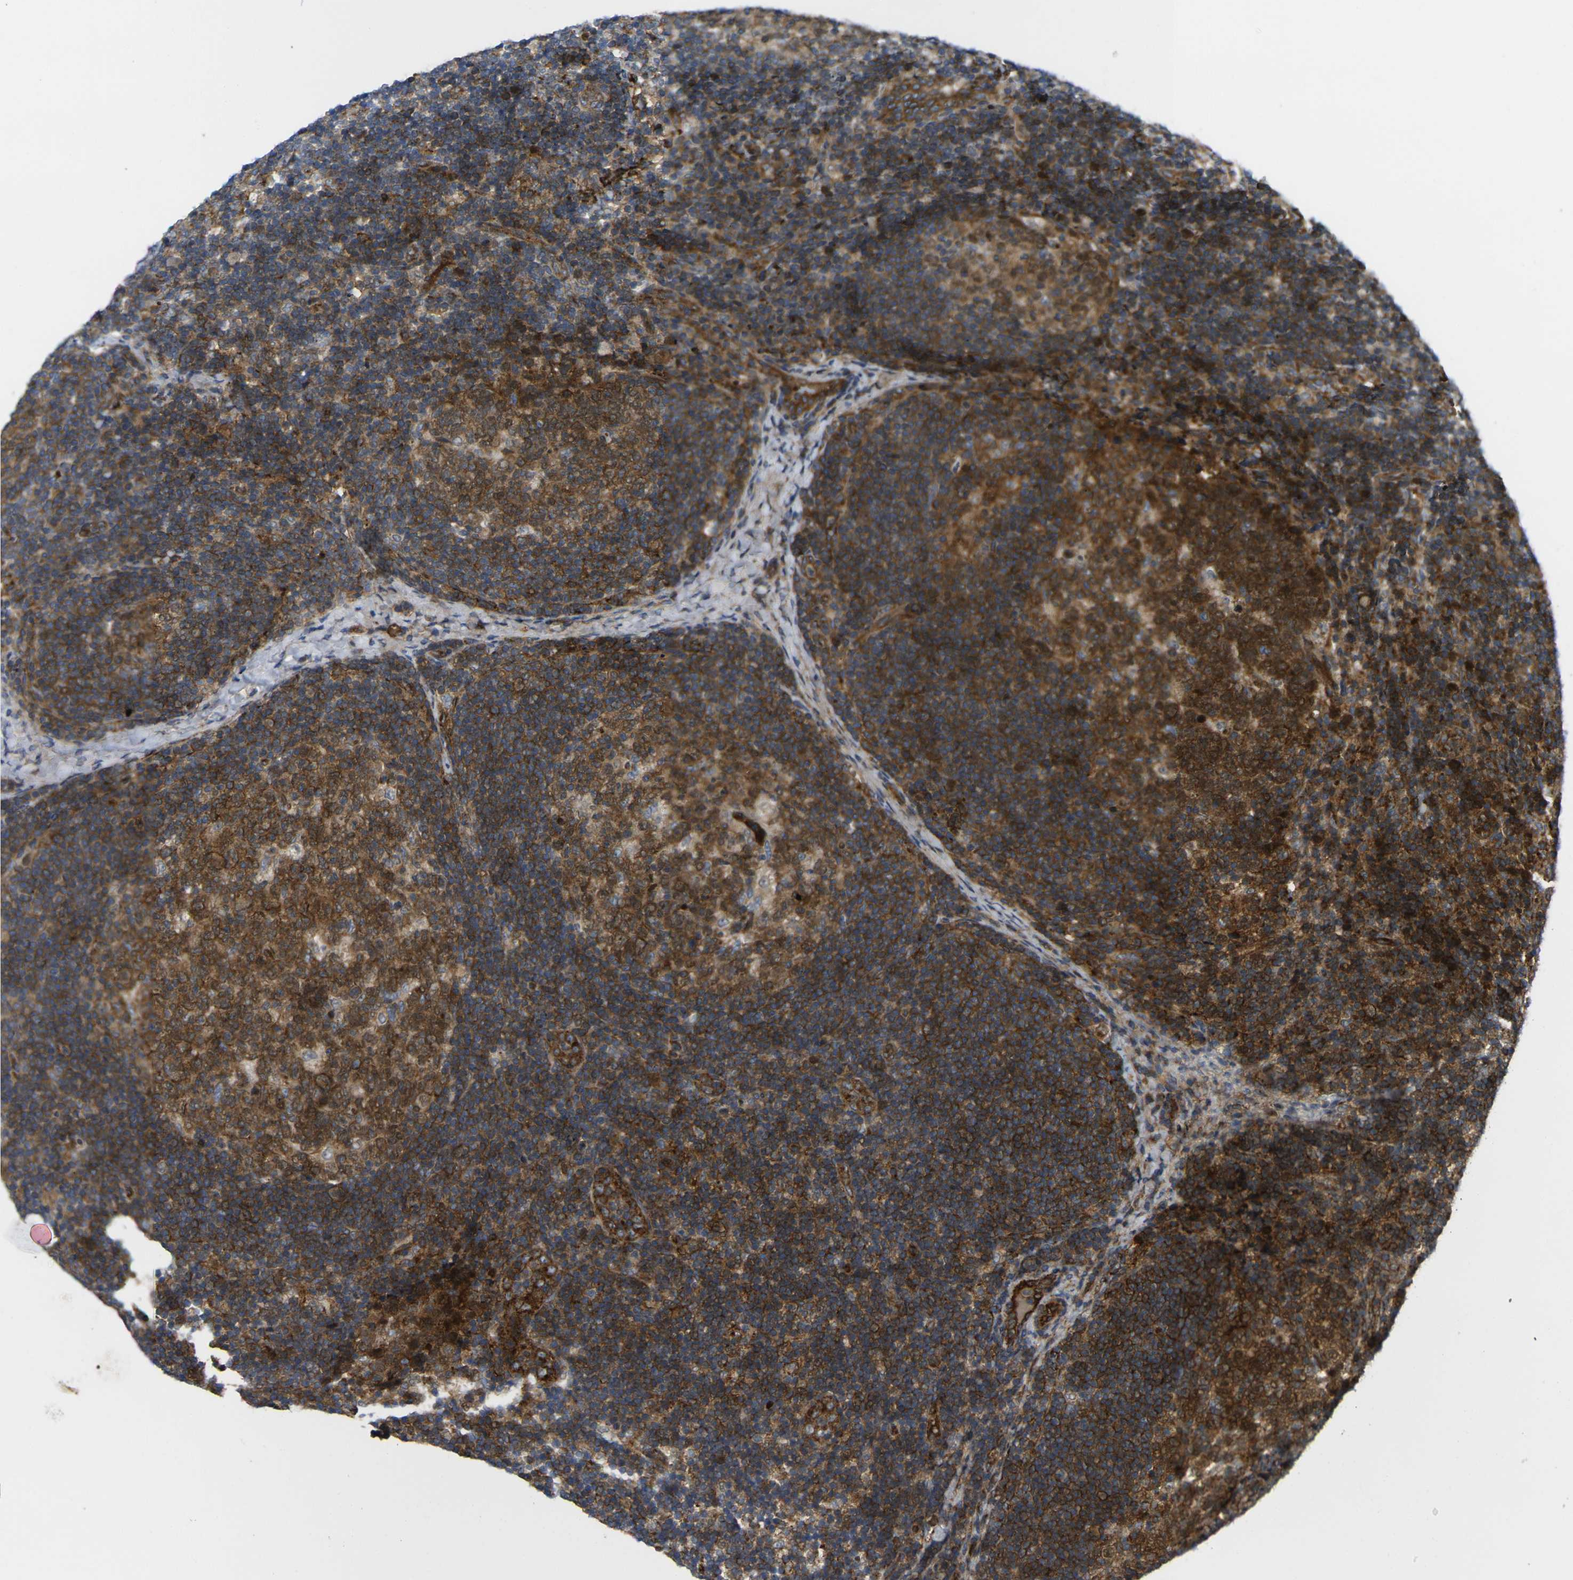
{"staining": {"intensity": "moderate", "quantity": ">75%", "location": "cytoplasmic/membranous"}, "tissue": "lymph node", "cell_type": "Germinal center cells", "image_type": "normal", "snomed": [{"axis": "morphology", "description": "Normal tissue, NOS"}, {"axis": "topography", "description": "Lymph node"}], "caption": "Germinal center cells reveal medium levels of moderate cytoplasmic/membranous staining in about >75% of cells in normal human lymph node. Immunohistochemistry (ihc) stains the protein of interest in brown and the nuclei are stained blue.", "gene": "ECE1", "patient": {"sex": "female", "age": 14}}